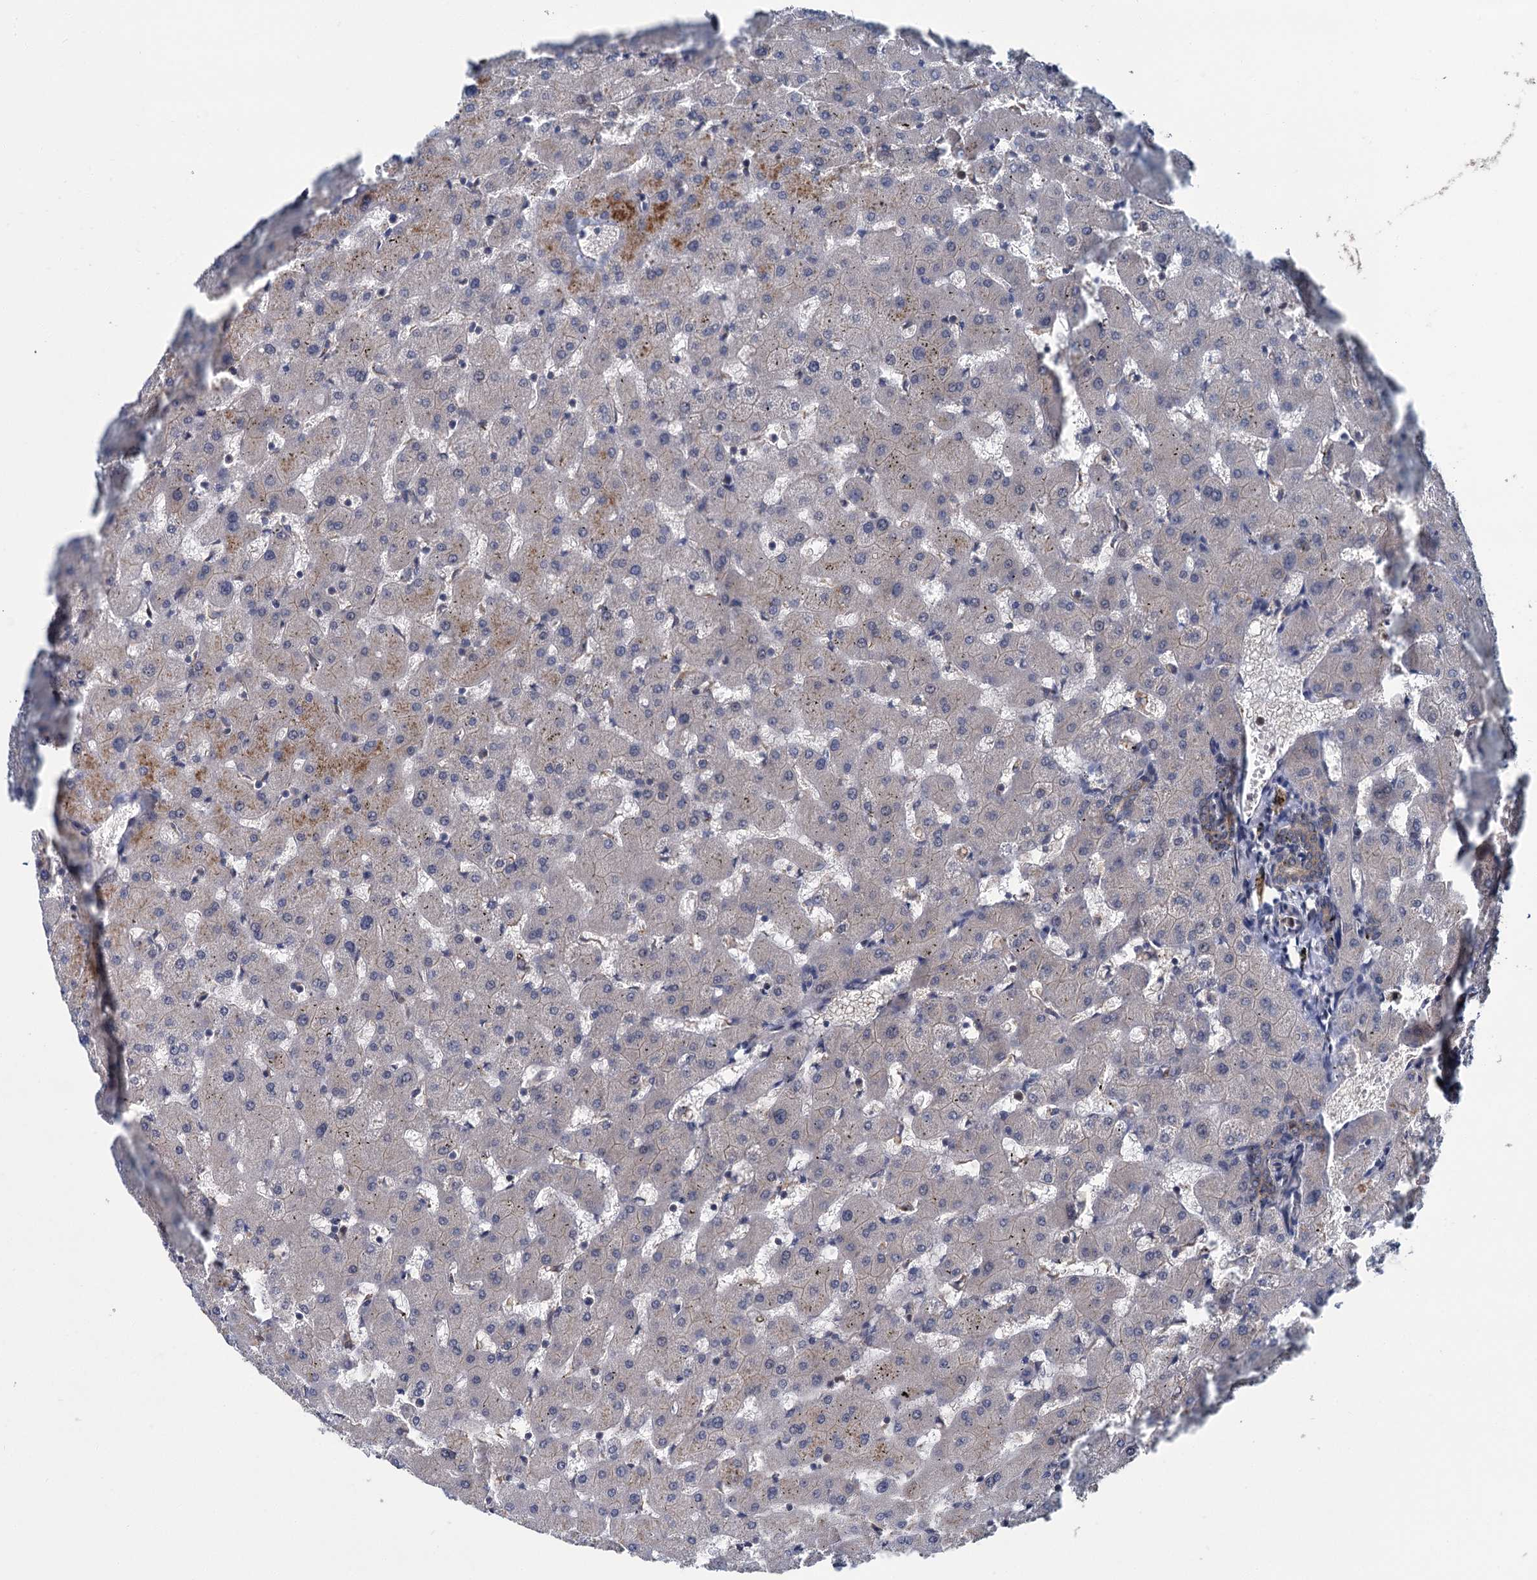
{"staining": {"intensity": "weak", "quantity": ">75%", "location": "cytoplasmic/membranous"}, "tissue": "liver", "cell_type": "Cholangiocytes", "image_type": "normal", "snomed": [{"axis": "morphology", "description": "Normal tissue, NOS"}, {"axis": "topography", "description": "Liver"}], "caption": "Liver stained with a brown dye exhibits weak cytoplasmic/membranous positive expression in about >75% of cholangiocytes.", "gene": "ZFYVE19", "patient": {"sex": "female", "age": 63}}